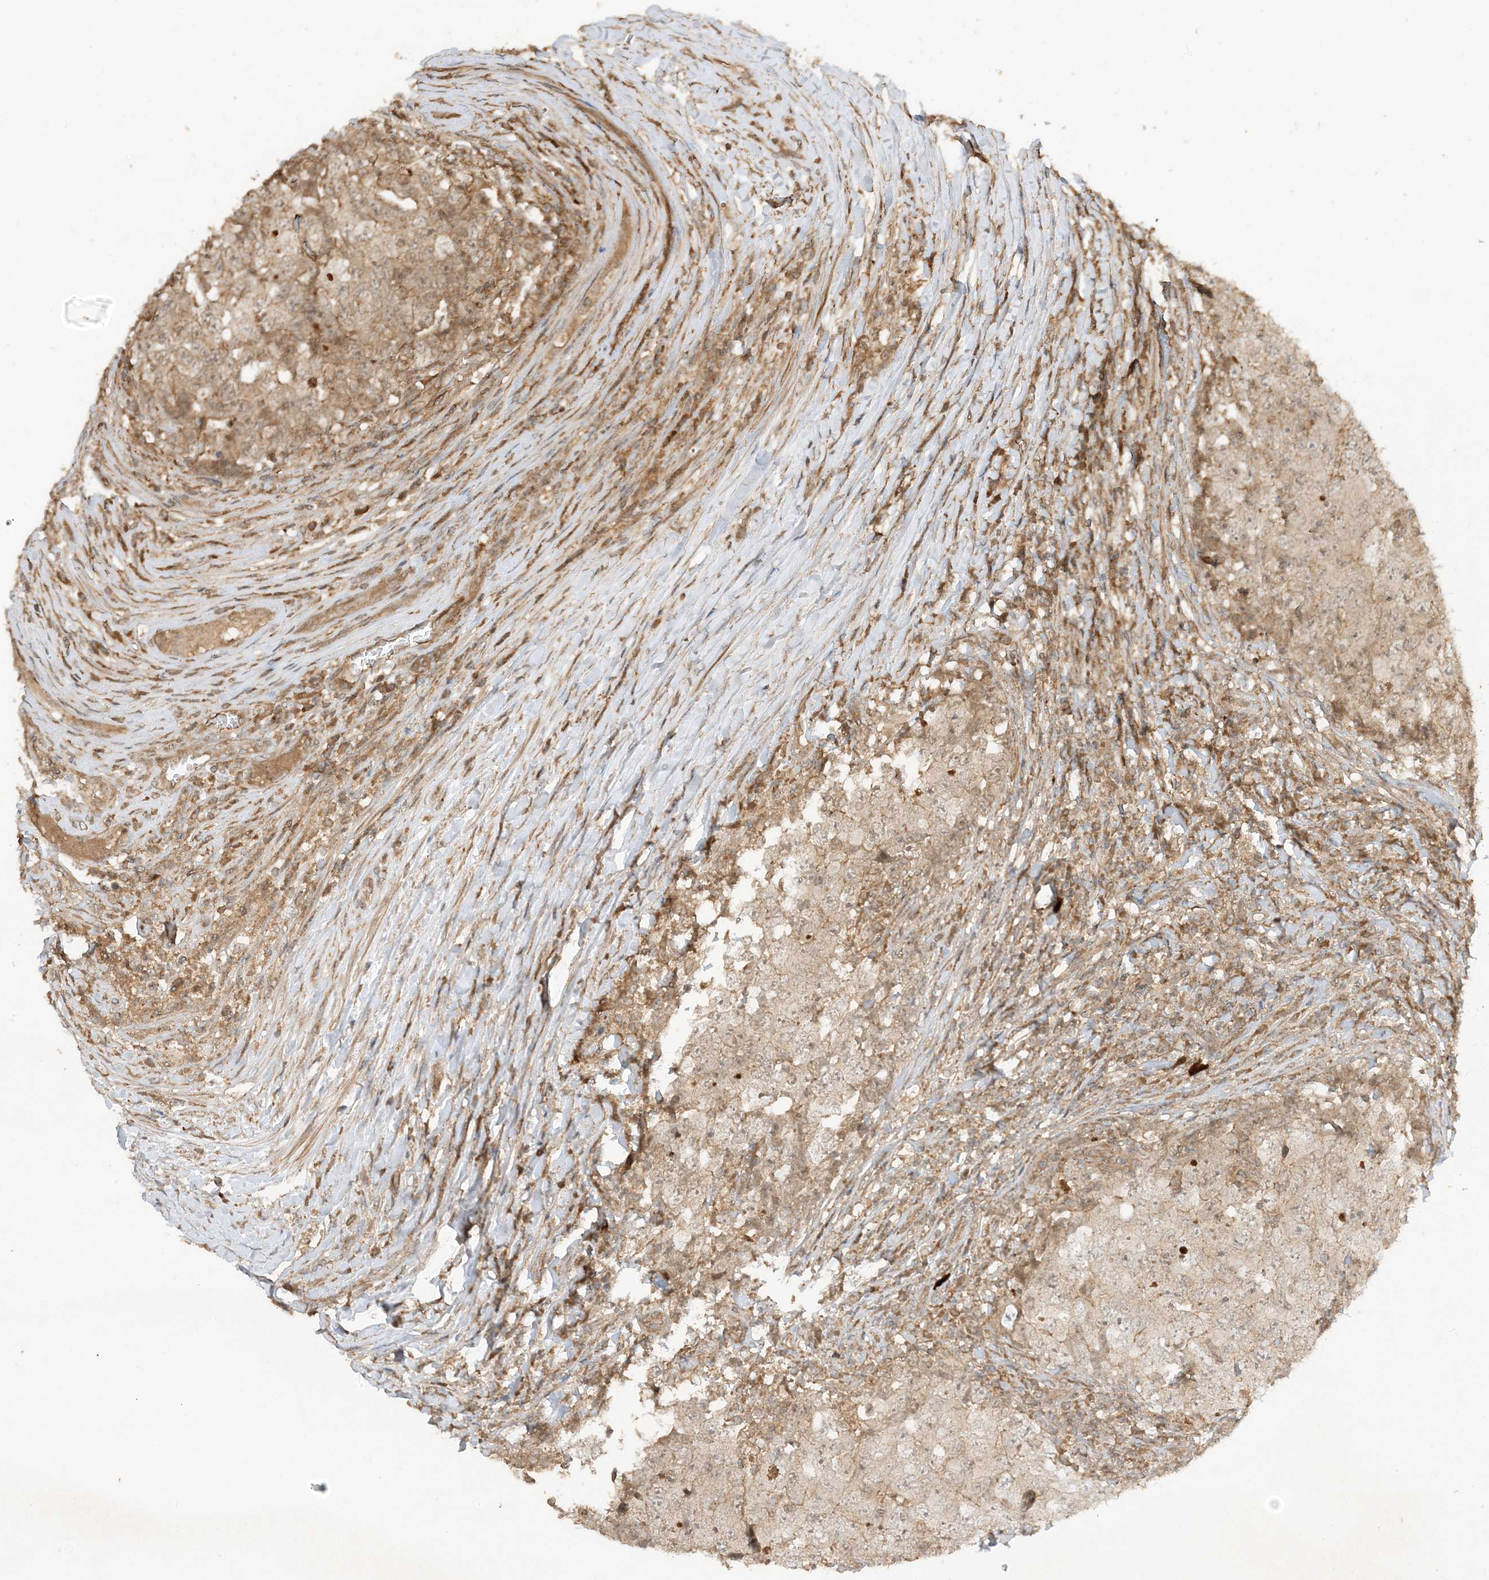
{"staining": {"intensity": "weak", "quantity": "<25%", "location": "cytoplasmic/membranous"}, "tissue": "testis cancer", "cell_type": "Tumor cells", "image_type": "cancer", "snomed": [{"axis": "morphology", "description": "Carcinoma, Embryonal, NOS"}, {"axis": "topography", "description": "Testis"}], "caption": "Tumor cells are negative for brown protein staining in testis cancer (embryonal carcinoma).", "gene": "XRN1", "patient": {"sex": "male", "age": 26}}